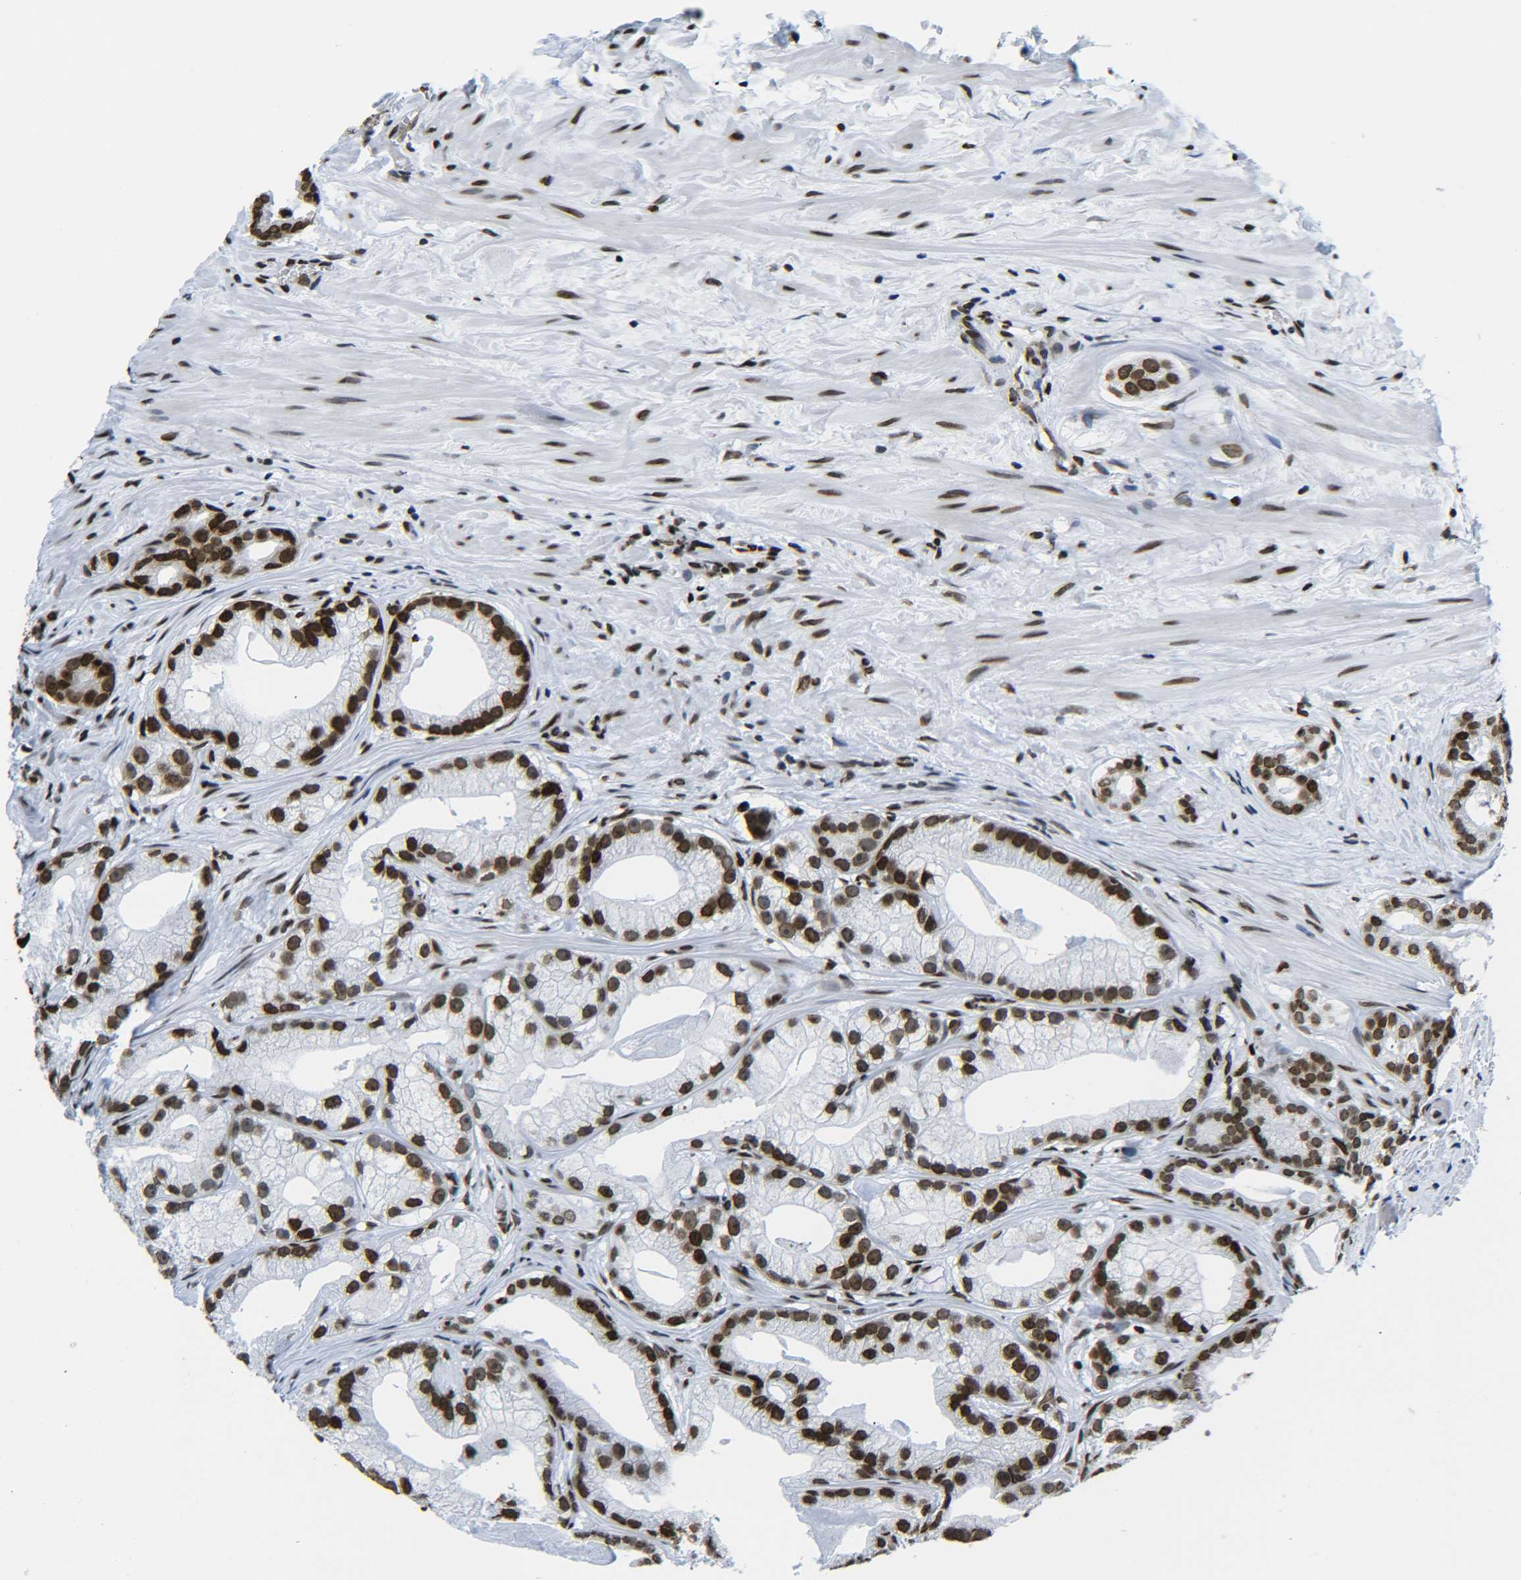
{"staining": {"intensity": "strong", "quantity": ">75%", "location": "nuclear"}, "tissue": "prostate cancer", "cell_type": "Tumor cells", "image_type": "cancer", "snomed": [{"axis": "morphology", "description": "Adenocarcinoma, Low grade"}, {"axis": "topography", "description": "Prostate"}], "caption": "Protein expression by immunohistochemistry (IHC) shows strong nuclear expression in approximately >75% of tumor cells in prostate cancer (low-grade adenocarcinoma).", "gene": "H2AX", "patient": {"sex": "male", "age": 59}}